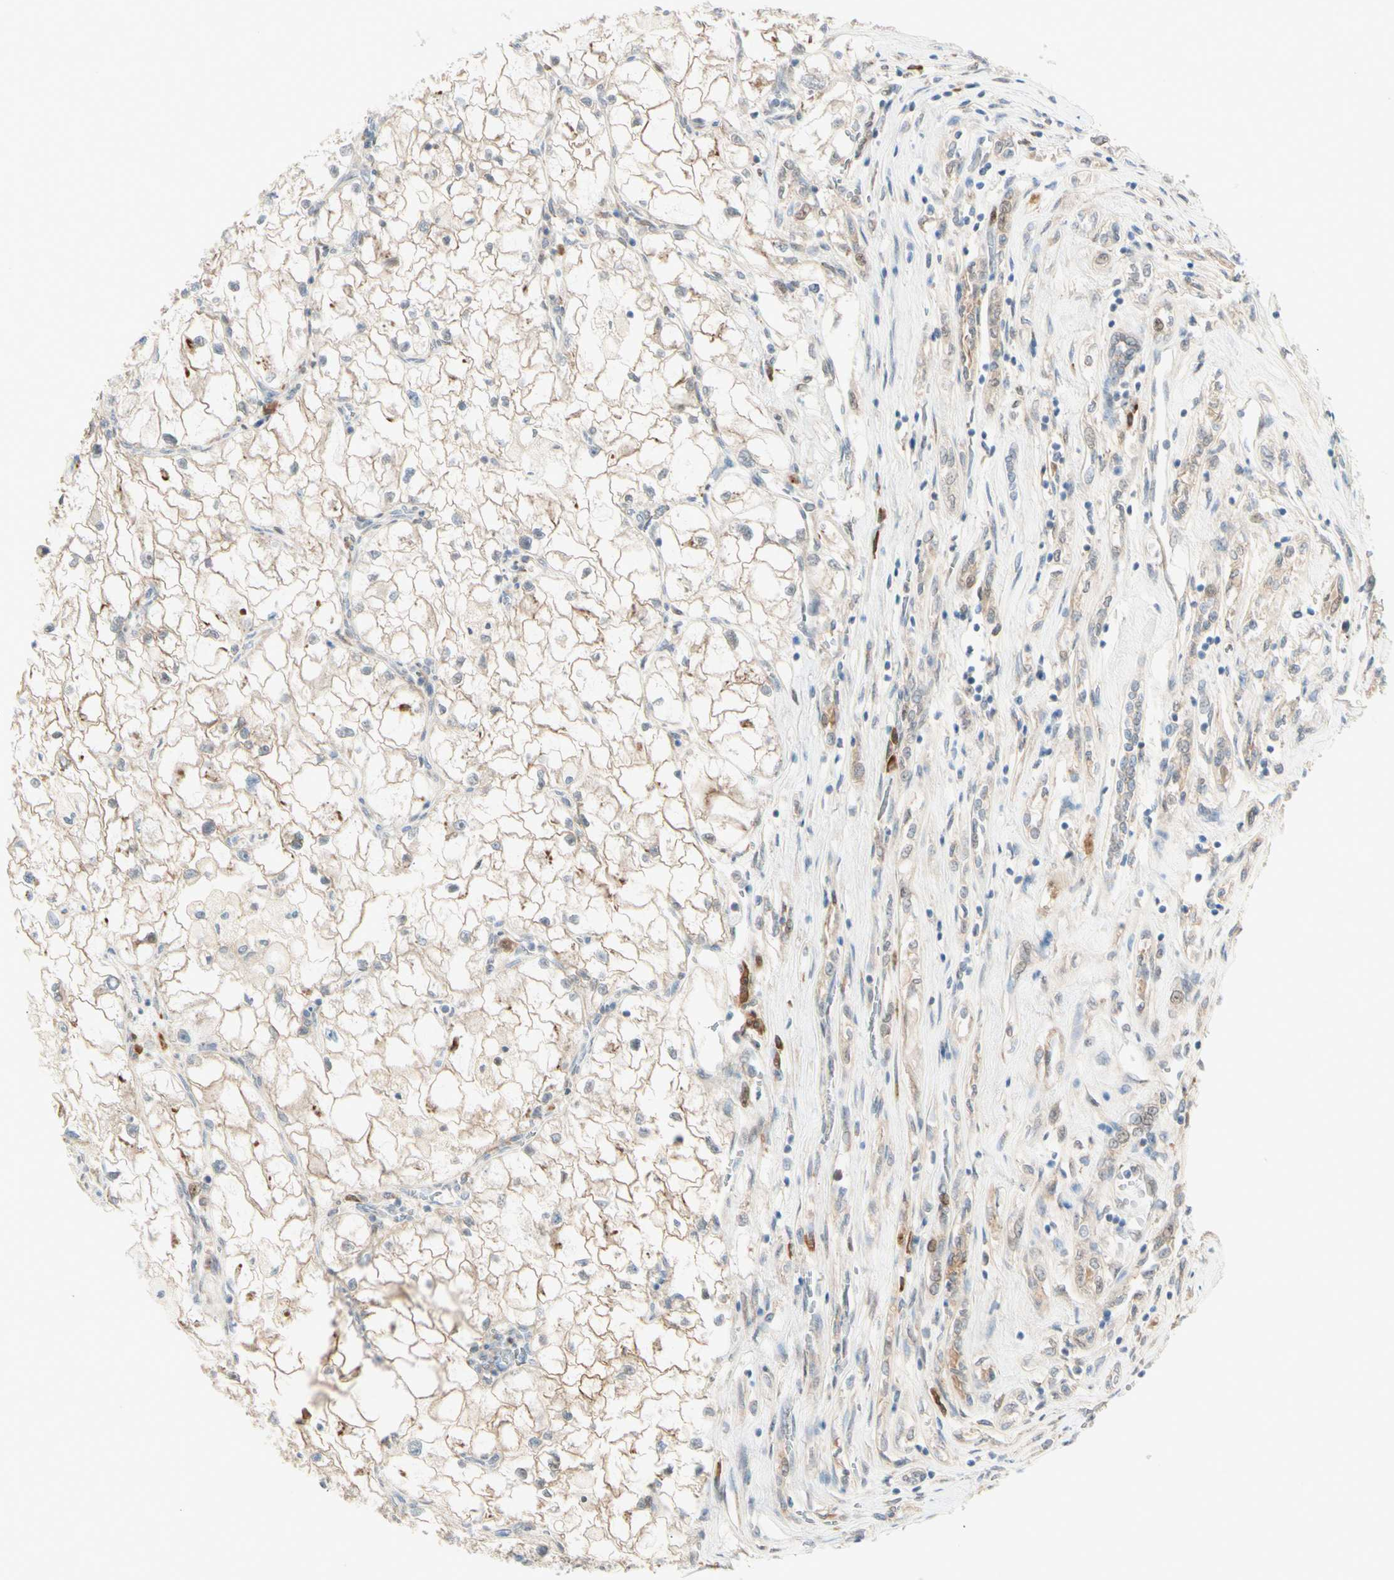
{"staining": {"intensity": "weak", "quantity": "25%-75%", "location": "cytoplasmic/membranous"}, "tissue": "renal cancer", "cell_type": "Tumor cells", "image_type": "cancer", "snomed": [{"axis": "morphology", "description": "Adenocarcinoma, NOS"}, {"axis": "topography", "description": "Kidney"}], "caption": "The immunohistochemical stain shows weak cytoplasmic/membranous positivity in tumor cells of adenocarcinoma (renal) tissue.", "gene": "PTTG1", "patient": {"sex": "female", "age": 70}}